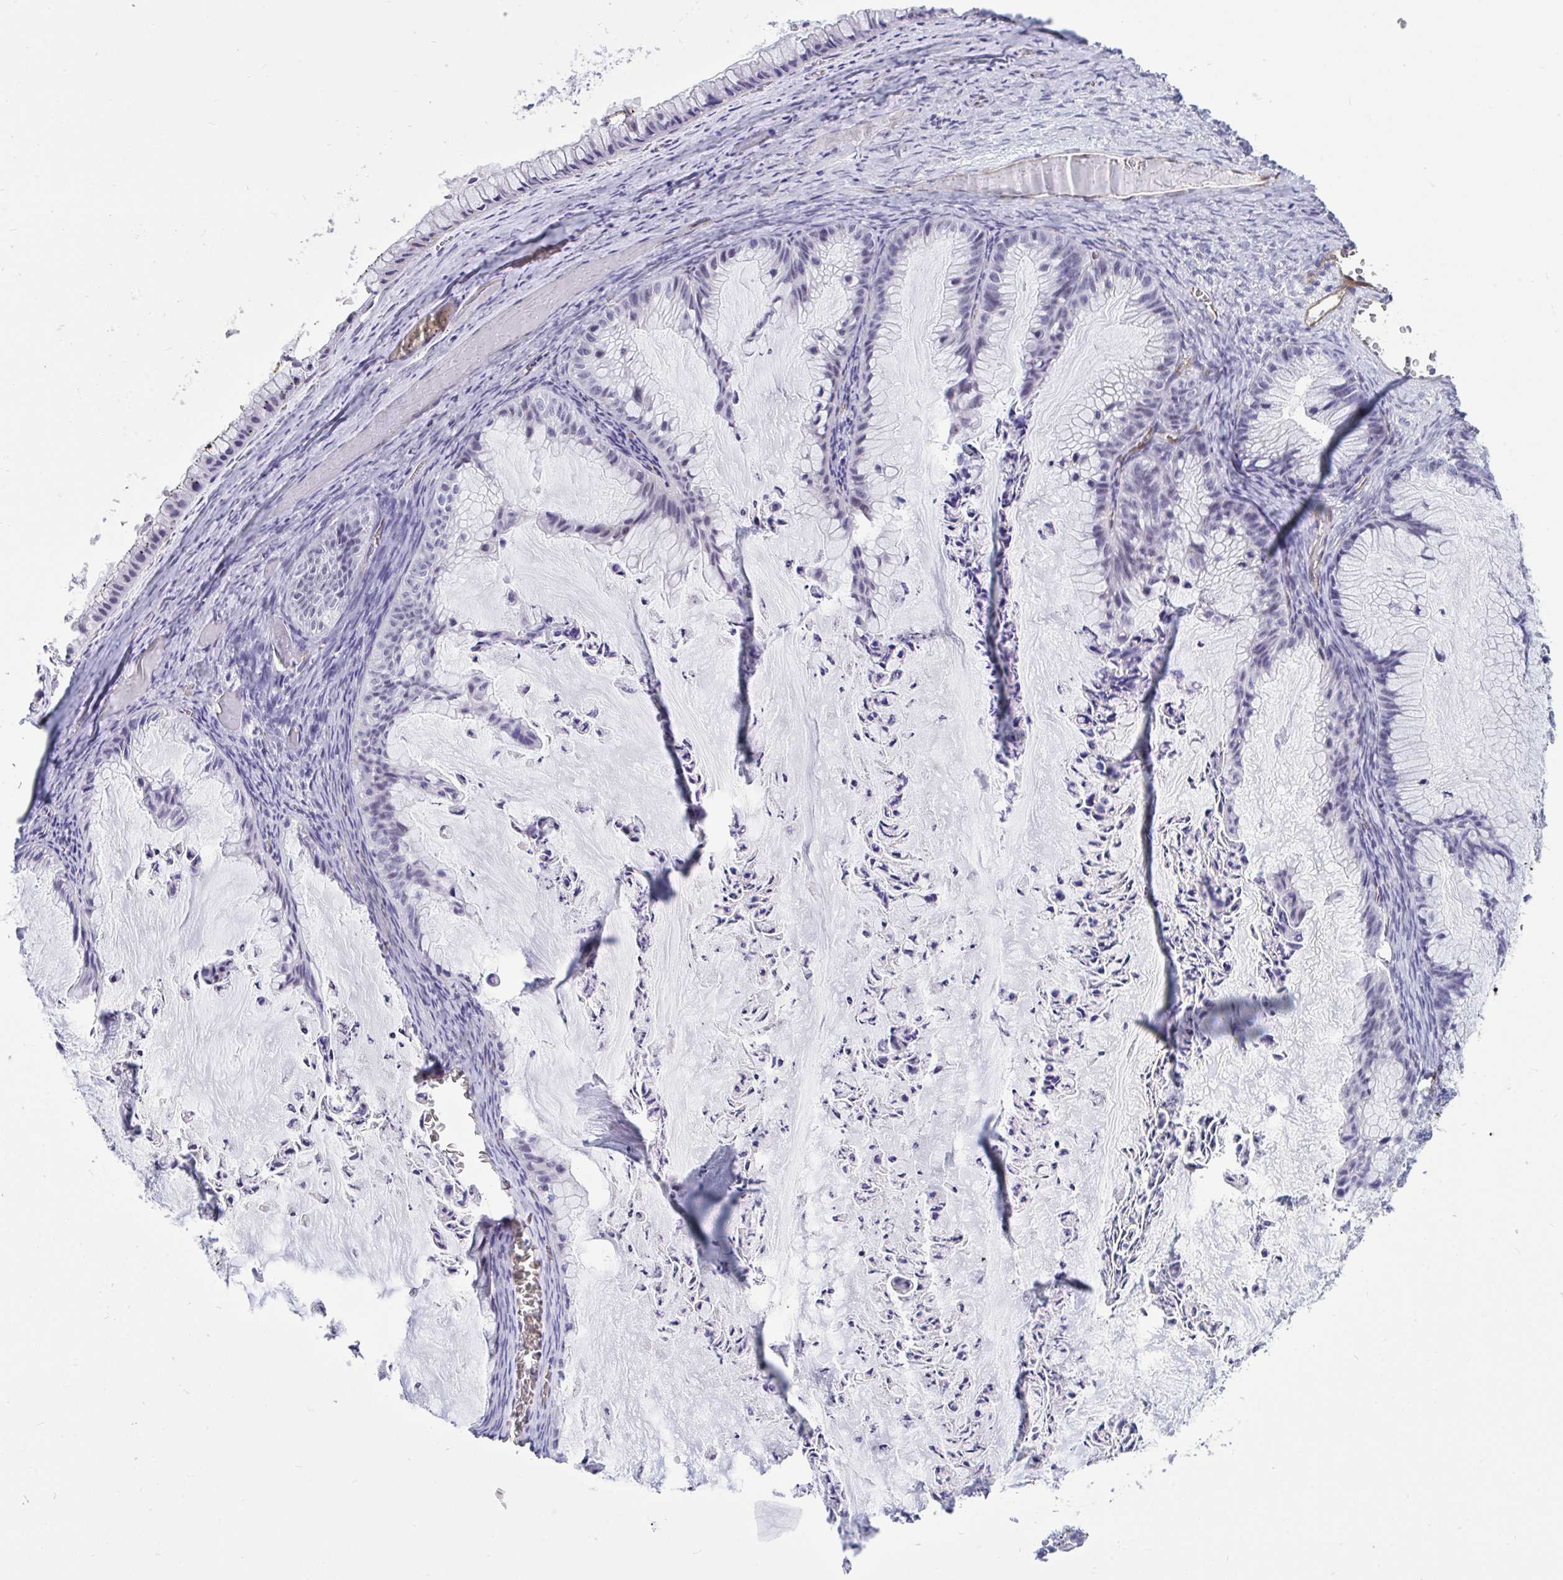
{"staining": {"intensity": "negative", "quantity": "none", "location": "none"}, "tissue": "ovarian cancer", "cell_type": "Tumor cells", "image_type": "cancer", "snomed": [{"axis": "morphology", "description": "Cystadenocarcinoma, mucinous, NOS"}, {"axis": "topography", "description": "Ovary"}], "caption": "The photomicrograph displays no significant expression in tumor cells of mucinous cystadenocarcinoma (ovarian).", "gene": "EML1", "patient": {"sex": "female", "age": 72}}